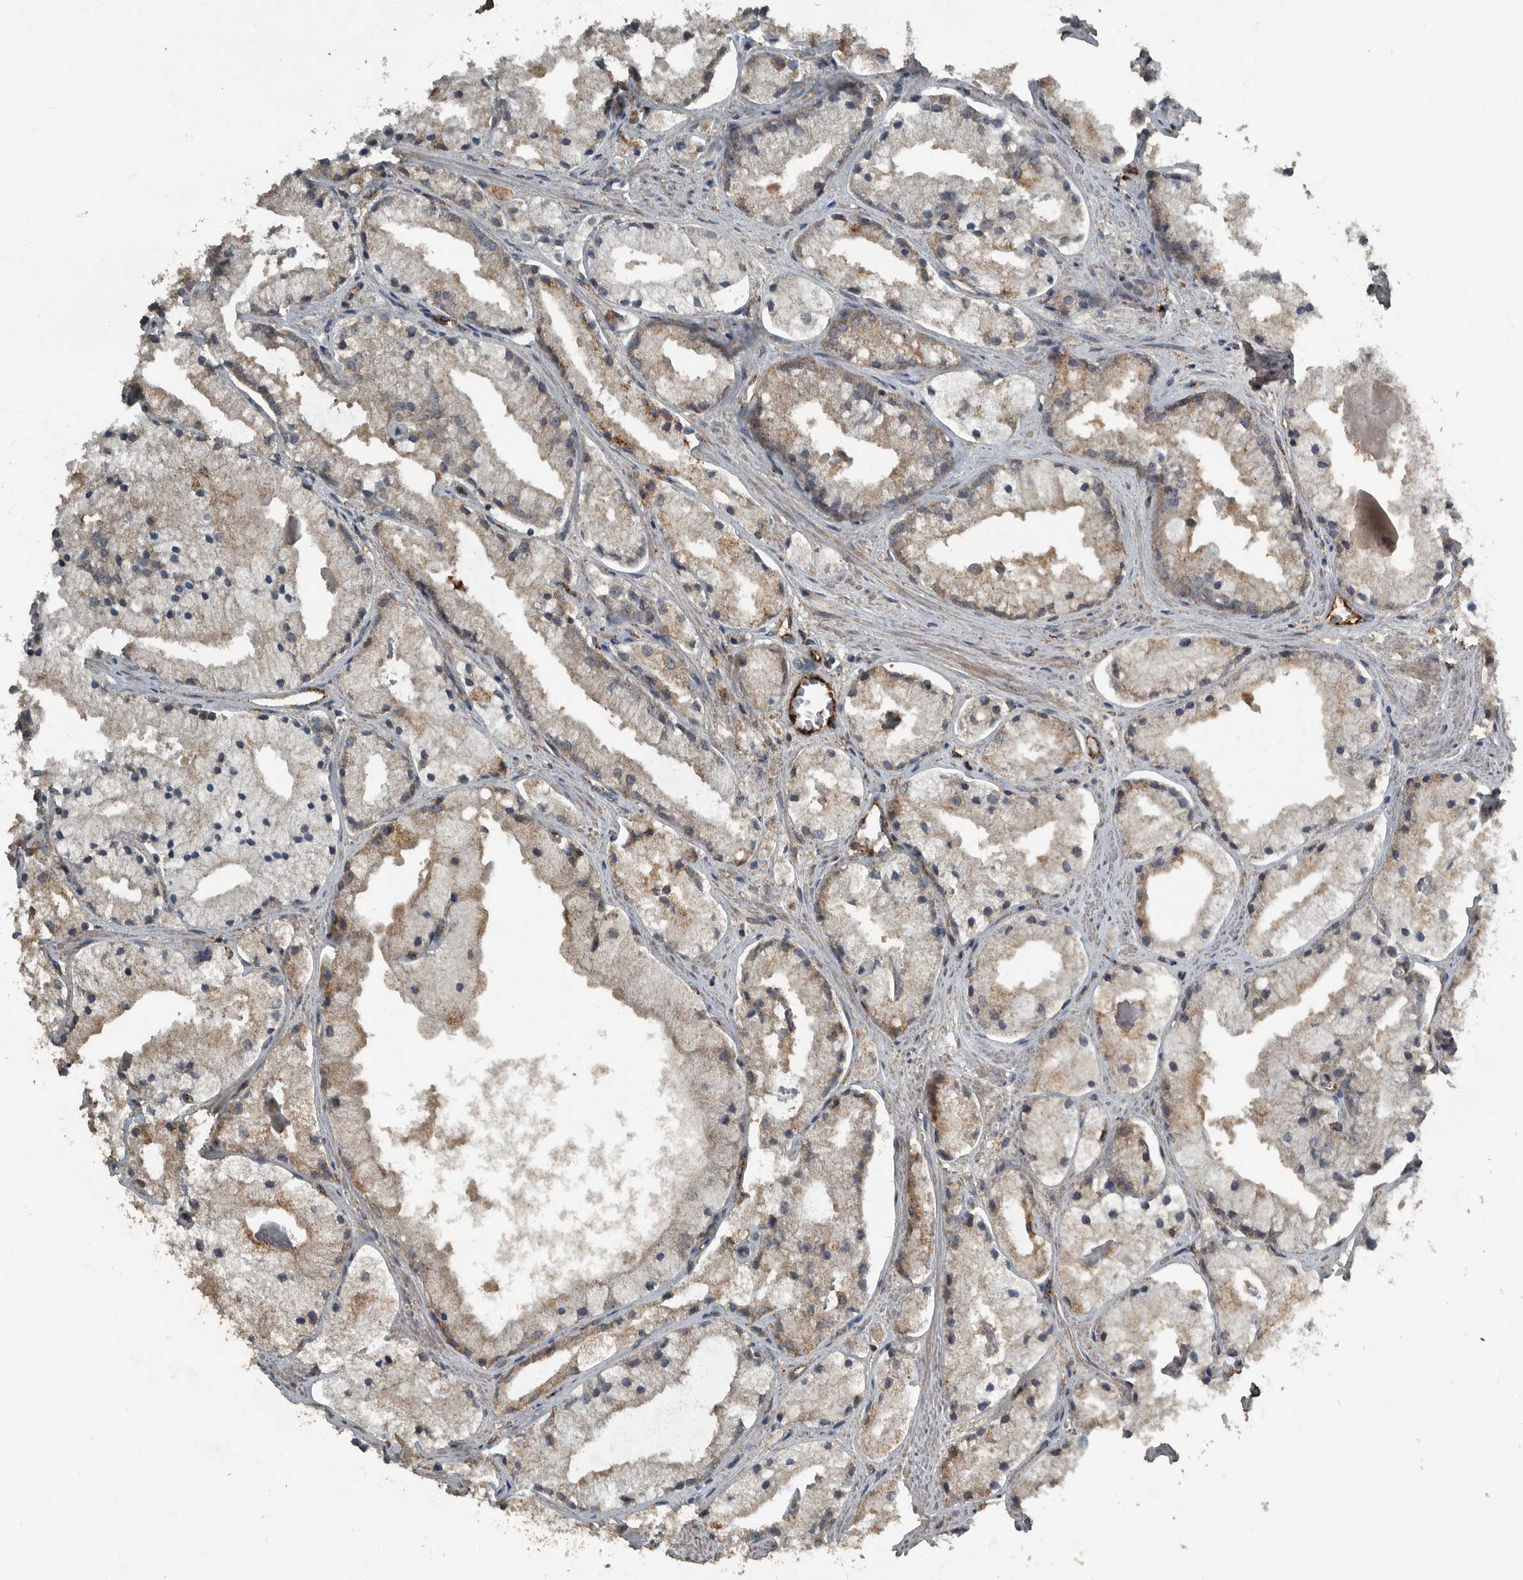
{"staining": {"intensity": "moderate", "quantity": "<25%", "location": "cytoplasmic/membranous"}, "tissue": "prostate cancer", "cell_type": "Tumor cells", "image_type": "cancer", "snomed": [{"axis": "morphology", "description": "Adenocarcinoma, High grade"}, {"axis": "topography", "description": "Prostate"}], "caption": "Protein analysis of prostate cancer (adenocarcinoma (high-grade)) tissue demonstrates moderate cytoplasmic/membranous expression in approximately <25% of tumor cells.", "gene": "IL15RA", "patient": {"sex": "male", "age": 50}}